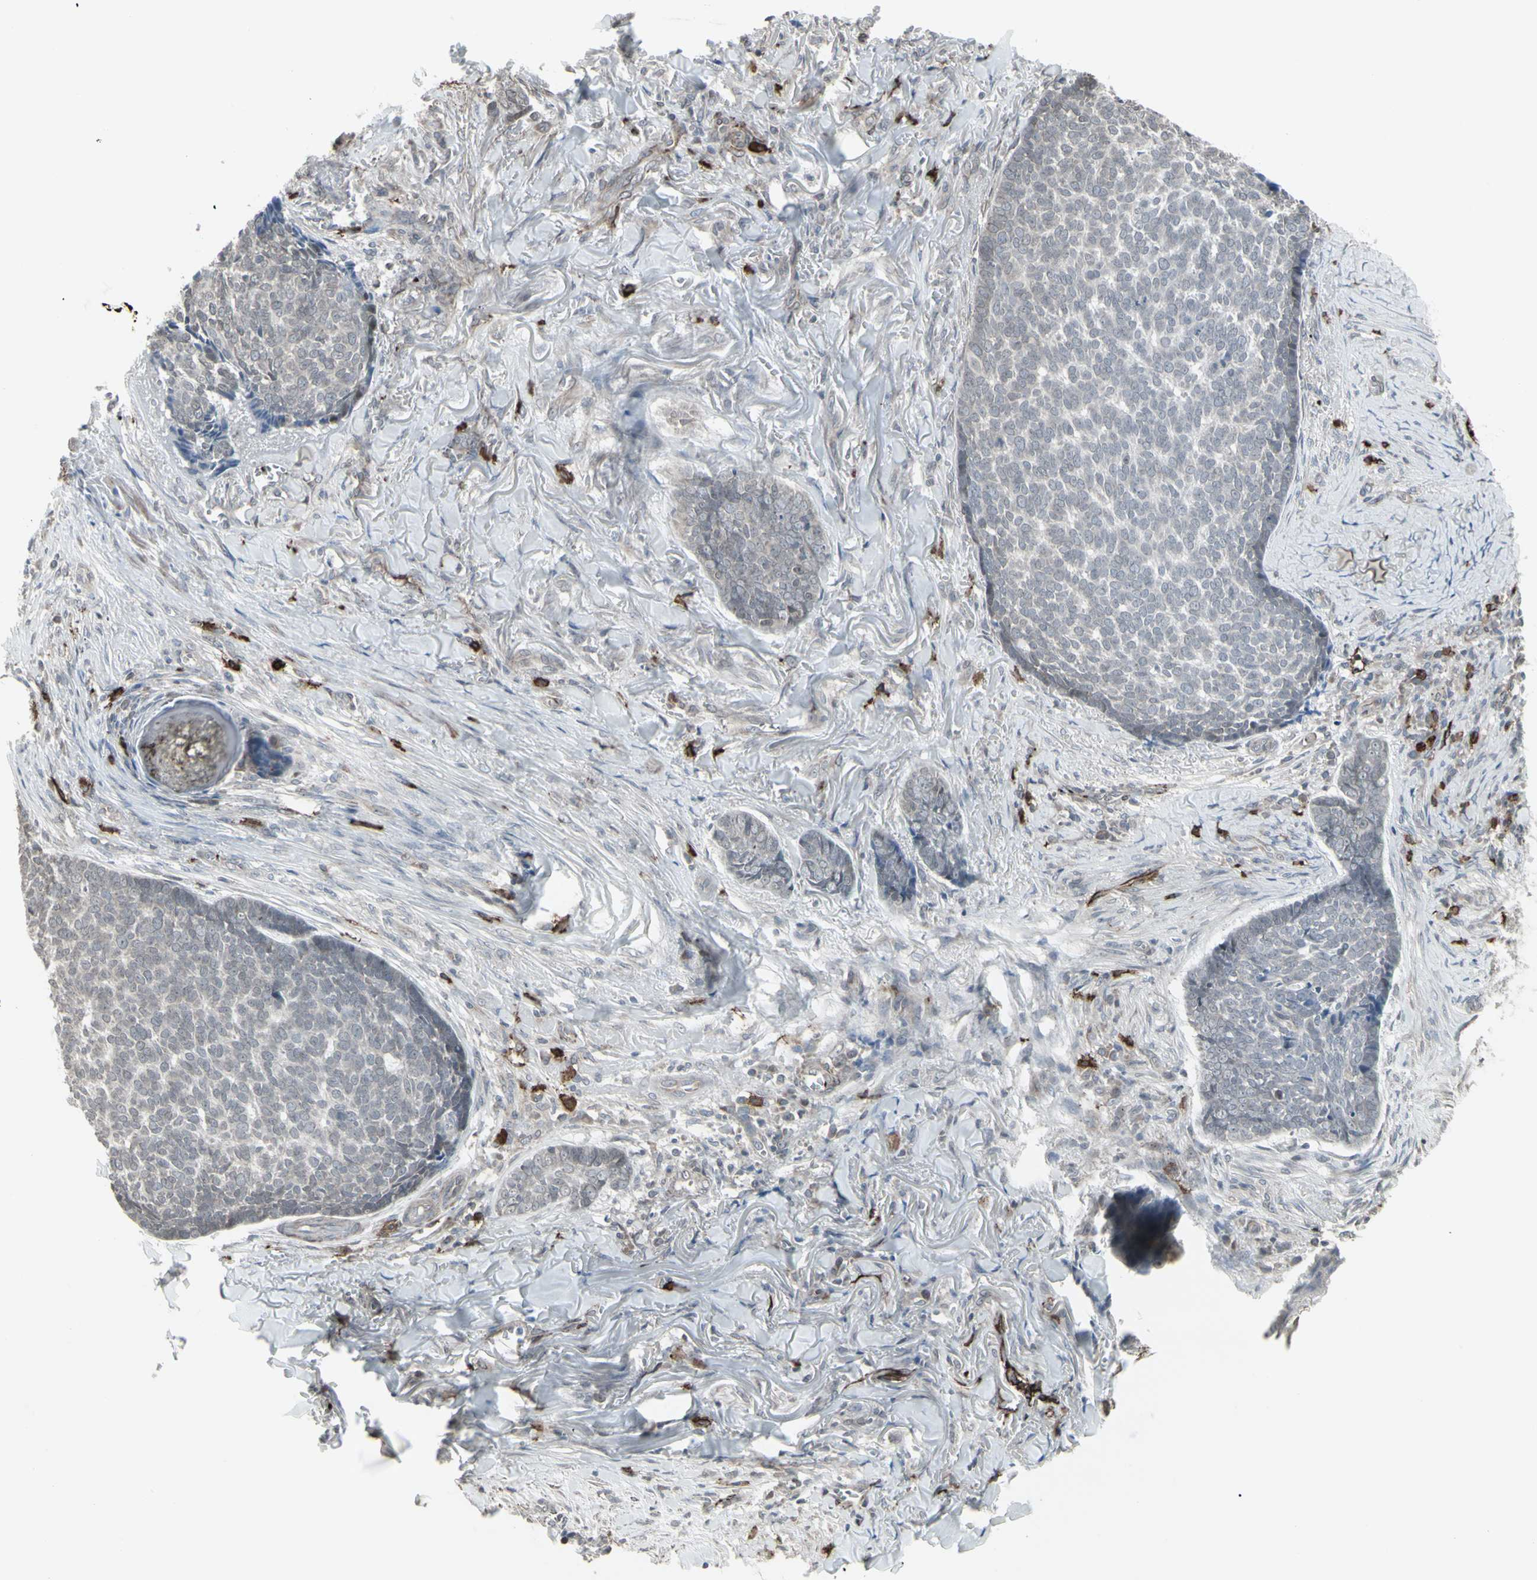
{"staining": {"intensity": "negative", "quantity": "none", "location": "none"}, "tissue": "skin cancer", "cell_type": "Tumor cells", "image_type": "cancer", "snomed": [{"axis": "morphology", "description": "Basal cell carcinoma"}, {"axis": "topography", "description": "Skin"}], "caption": "This is an immunohistochemistry (IHC) micrograph of human skin basal cell carcinoma. There is no staining in tumor cells.", "gene": "DTX3L", "patient": {"sex": "male", "age": 84}}